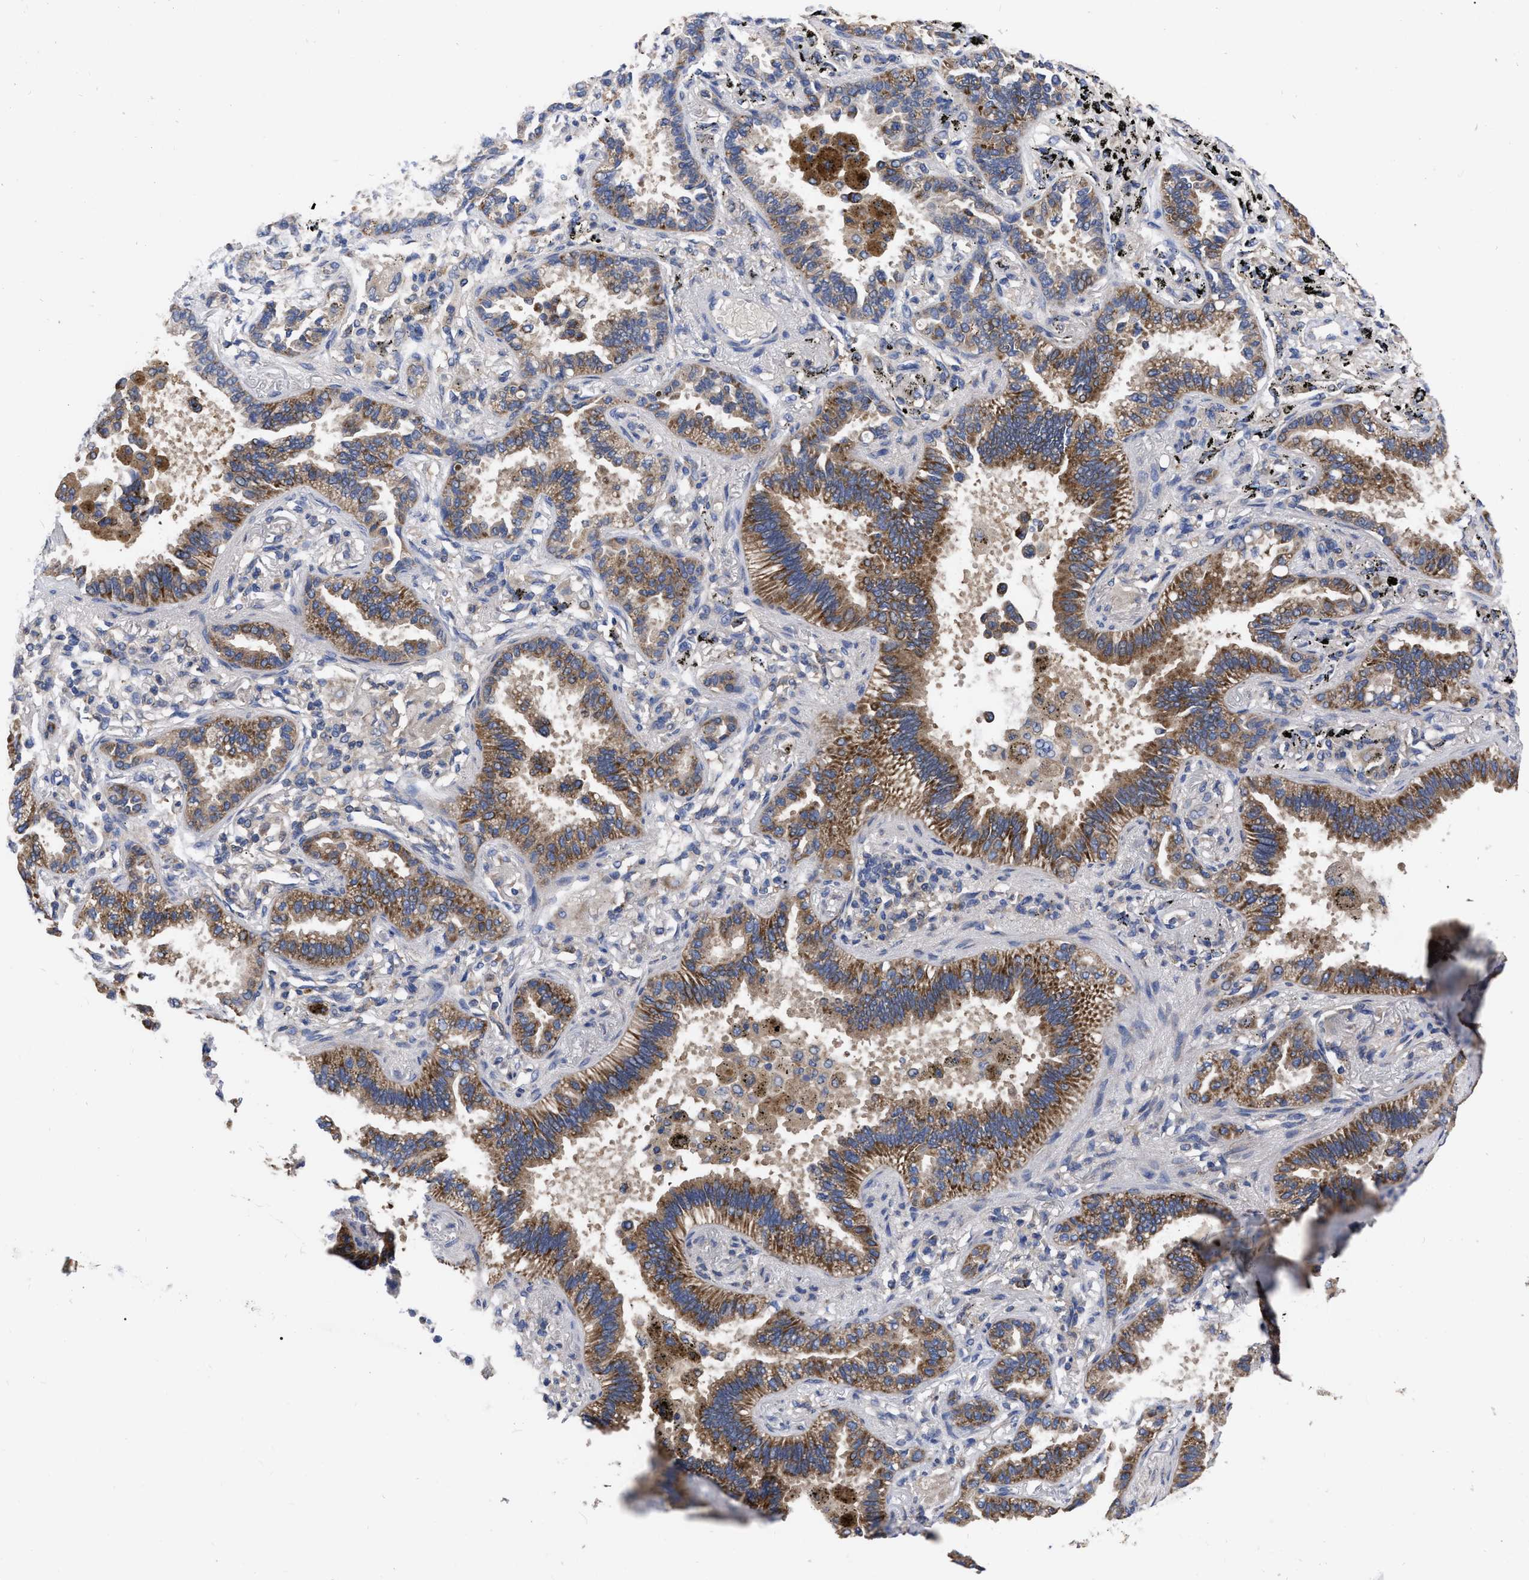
{"staining": {"intensity": "moderate", "quantity": ">75%", "location": "cytoplasmic/membranous"}, "tissue": "lung cancer", "cell_type": "Tumor cells", "image_type": "cancer", "snomed": [{"axis": "morphology", "description": "Normal tissue, NOS"}, {"axis": "morphology", "description": "Adenocarcinoma, NOS"}, {"axis": "topography", "description": "Lung"}], "caption": "Moderate cytoplasmic/membranous positivity is identified in approximately >75% of tumor cells in adenocarcinoma (lung).", "gene": "CDKN2C", "patient": {"sex": "male", "age": 59}}